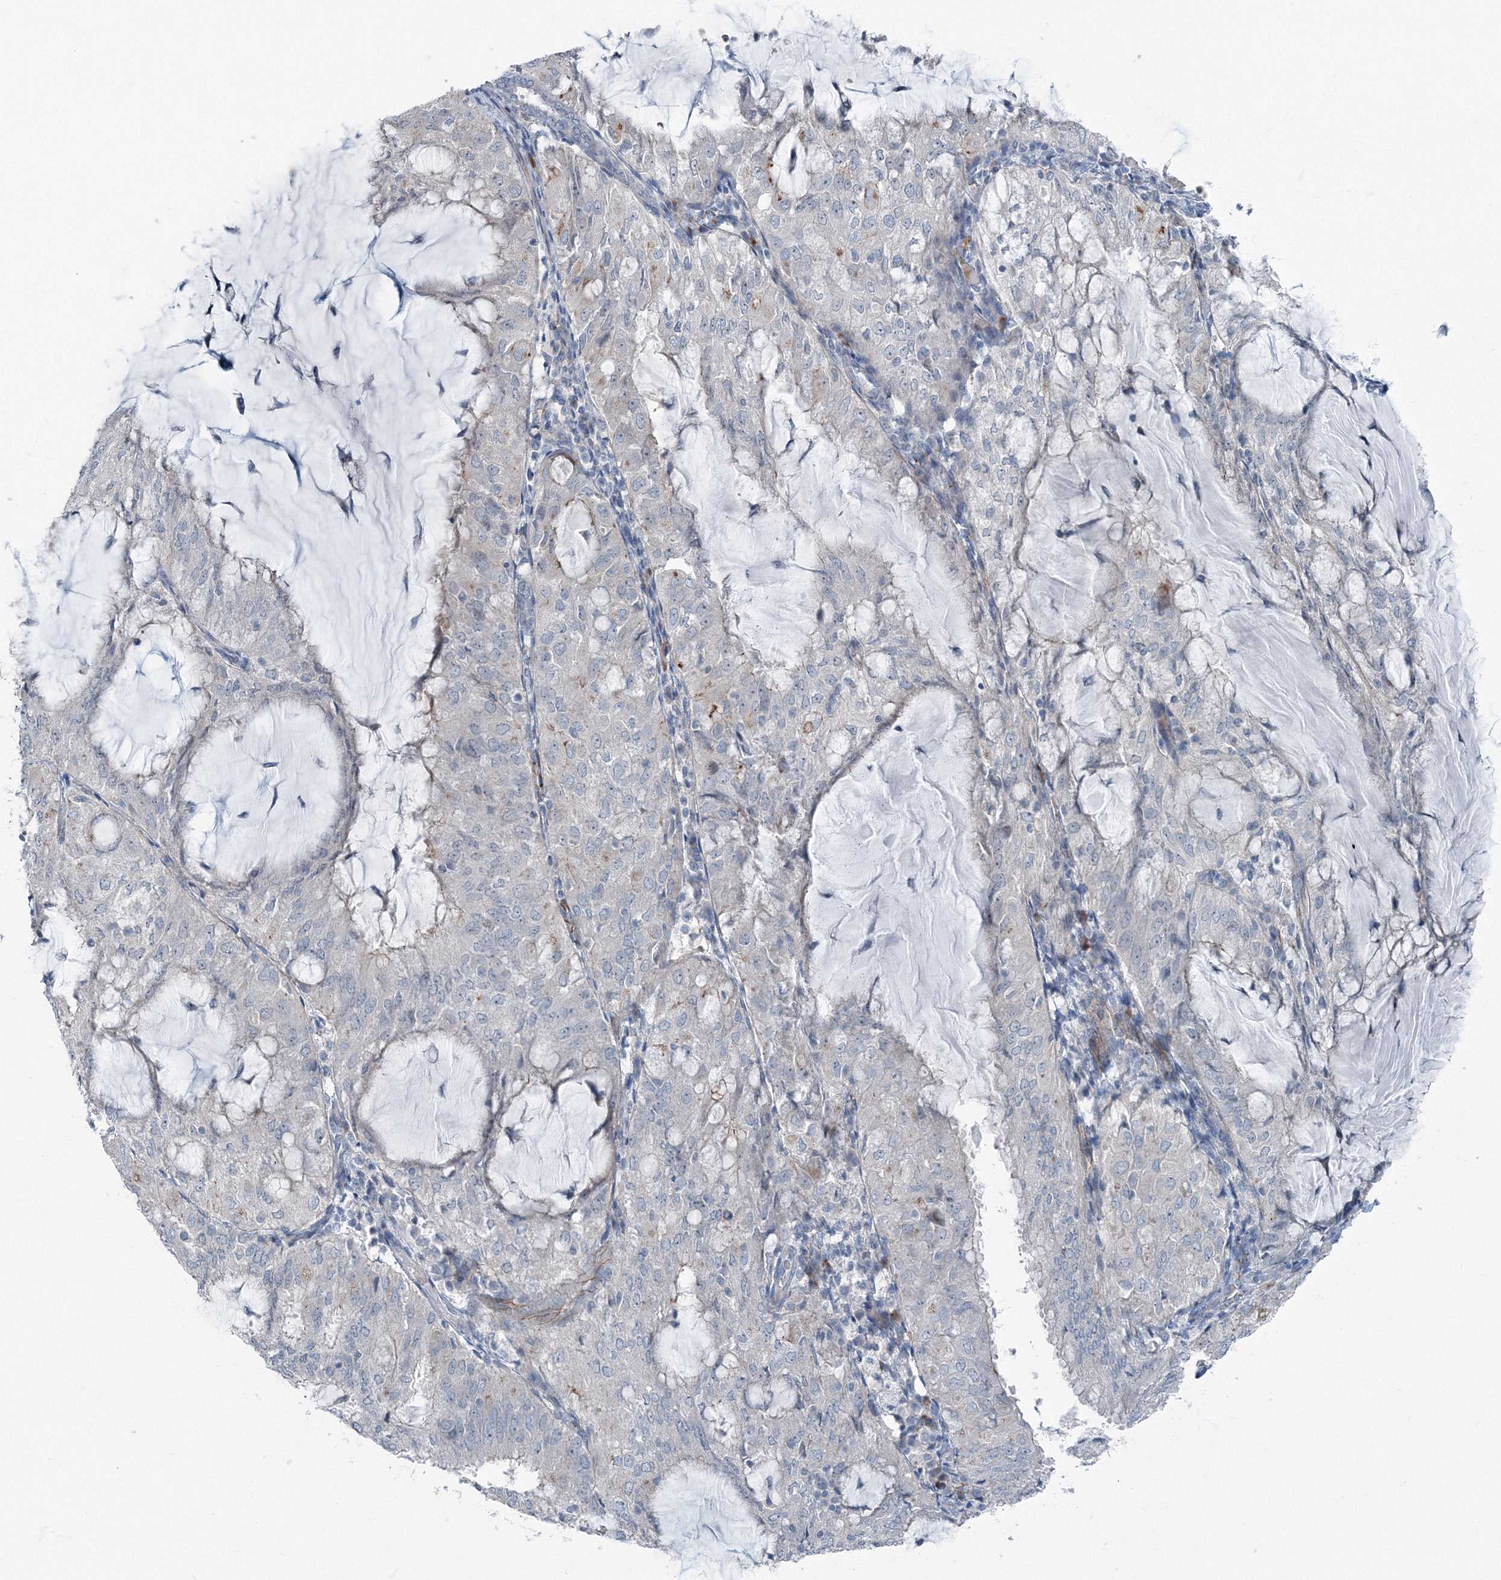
{"staining": {"intensity": "moderate", "quantity": "<25%", "location": "cytoplasmic/membranous"}, "tissue": "endometrial cancer", "cell_type": "Tumor cells", "image_type": "cancer", "snomed": [{"axis": "morphology", "description": "Adenocarcinoma, NOS"}, {"axis": "topography", "description": "Endometrium"}], "caption": "Endometrial cancer stained with immunohistochemistry displays moderate cytoplasmic/membranous positivity in about <25% of tumor cells.", "gene": "AASDH", "patient": {"sex": "female", "age": 81}}